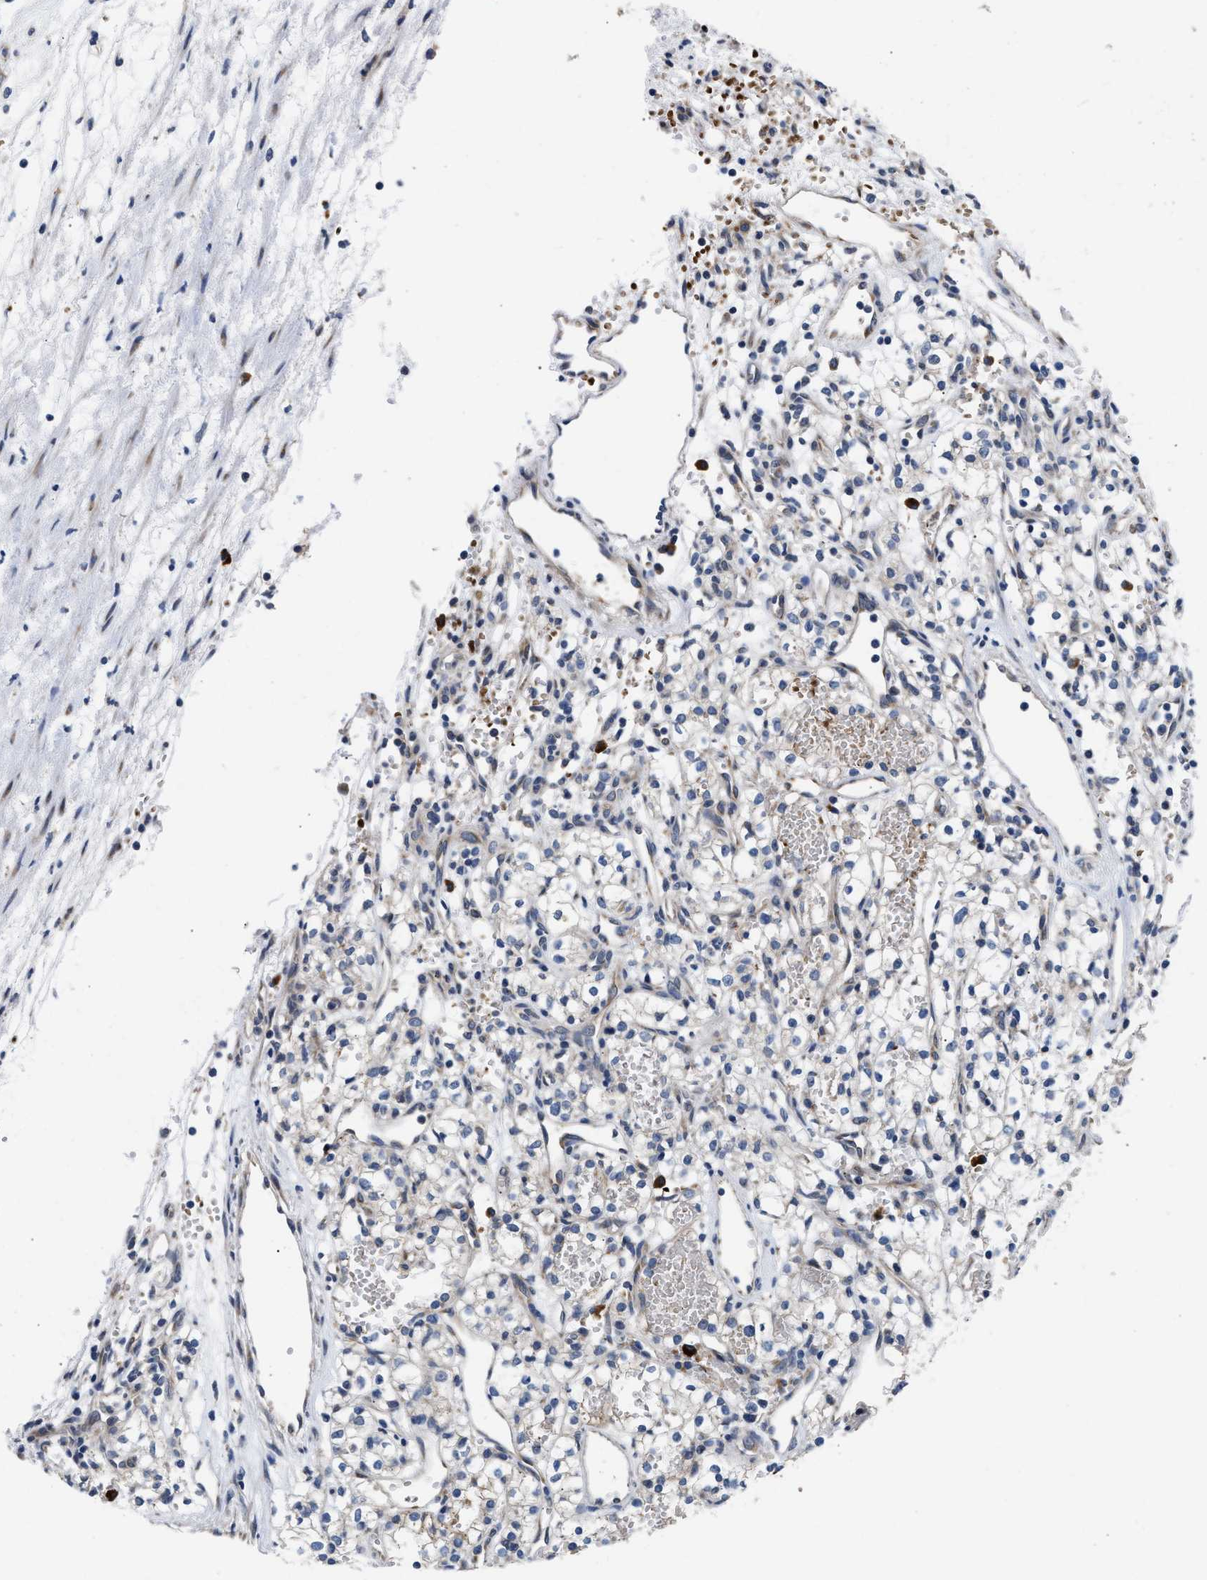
{"staining": {"intensity": "negative", "quantity": "none", "location": "none"}, "tissue": "renal cancer", "cell_type": "Tumor cells", "image_type": "cancer", "snomed": [{"axis": "morphology", "description": "Adenocarcinoma, NOS"}, {"axis": "topography", "description": "Kidney"}], "caption": "Adenocarcinoma (renal) was stained to show a protein in brown. There is no significant staining in tumor cells.", "gene": "RINT1", "patient": {"sex": "male", "age": 59}}